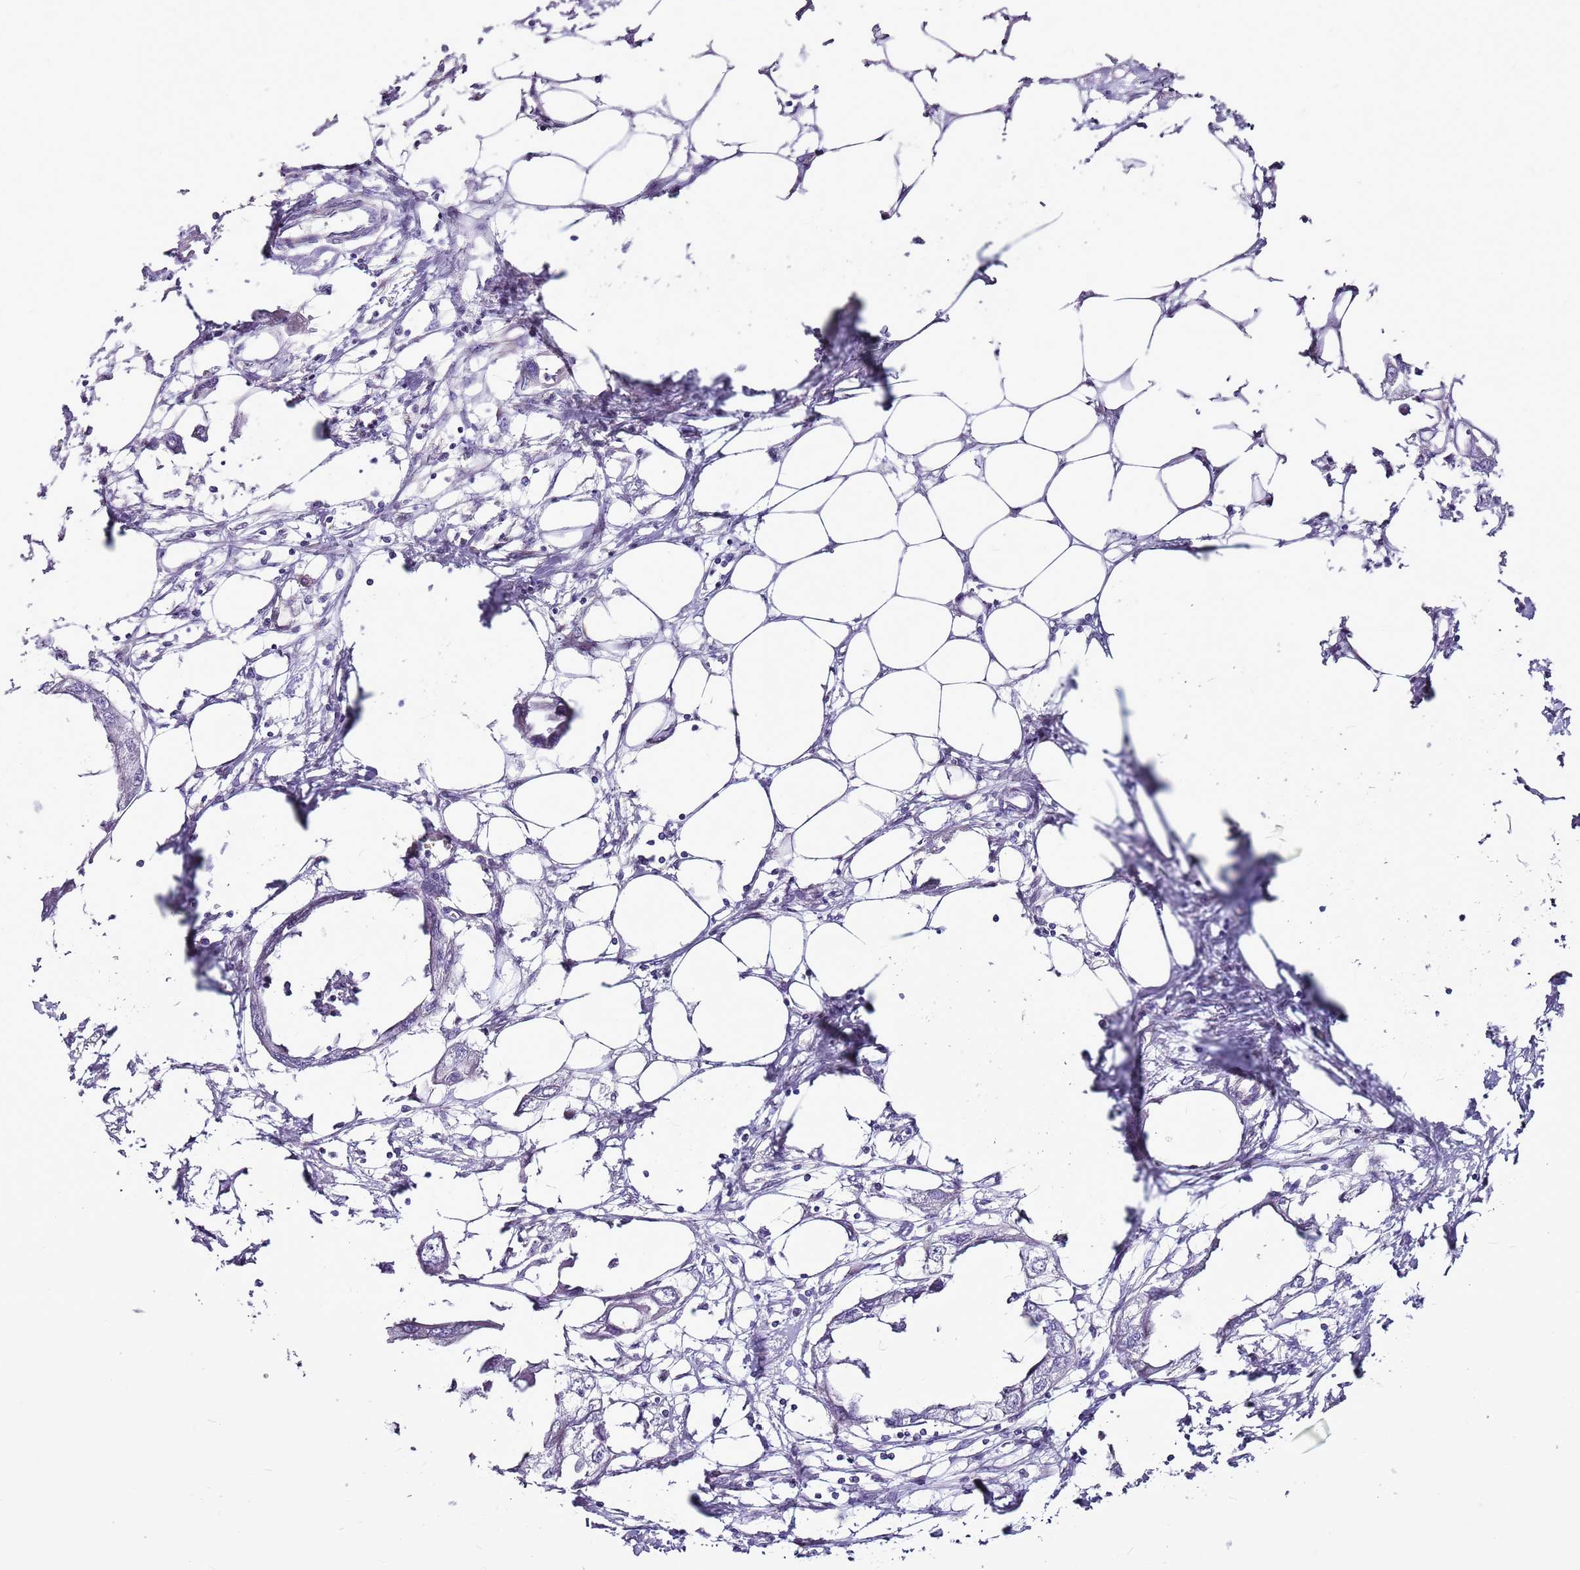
{"staining": {"intensity": "negative", "quantity": "none", "location": "none"}, "tissue": "endometrial cancer", "cell_type": "Tumor cells", "image_type": "cancer", "snomed": [{"axis": "morphology", "description": "Adenocarcinoma, NOS"}, {"axis": "morphology", "description": "Adenocarcinoma, metastatic, NOS"}, {"axis": "topography", "description": "Adipose tissue"}, {"axis": "topography", "description": "Endometrium"}], "caption": "There is no significant staining in tumor cells of metastatic adenocarcinoma (endometrial).", "gene": "CHAC2", "patient": {"sex": "female", "age": 67}}